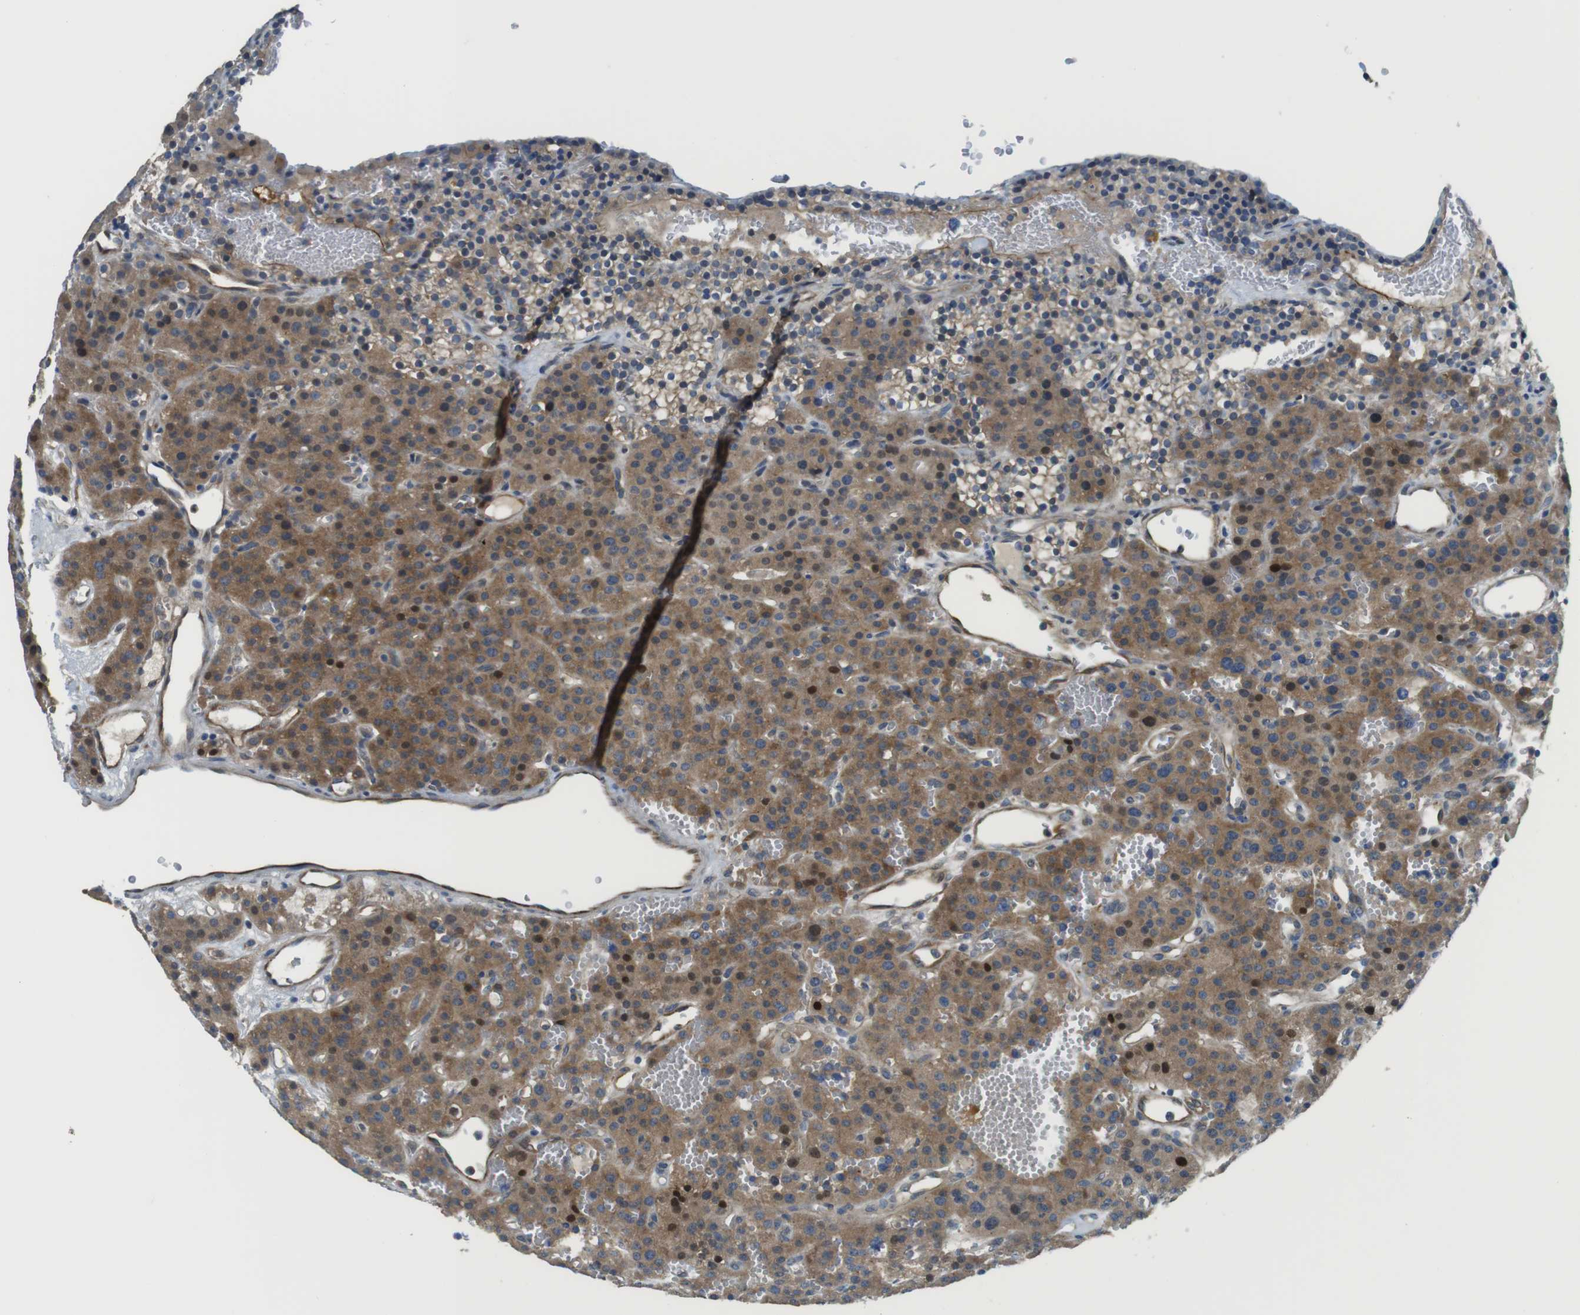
{"staining": {"intensity": "moderate", "quantity": ">75%", "location": "cytoplasmic/membranous,nuclear"}, "tissue": "parathyroid gland", "cell_type": "Glandular cells", "image_type": "normal", "snomed": [{"axis": "morphology", "description": "Normal tissue, NOS"}, {"axis": "morphology", "description": "Adenoma, NOS"}, {"axis": "topography", "description": "Parathyroid gland"}], "caption": "A micrograph of human parathyroid gland stained for a protein demonstrates moderate cytoplasmic/membranous,nuclear brown staining in glandular cells. (DAB = brown stain, brightfield microscopy at high magnification).", "gene": "ABHD15", "patient": {"sex": "female", "age": 81}}